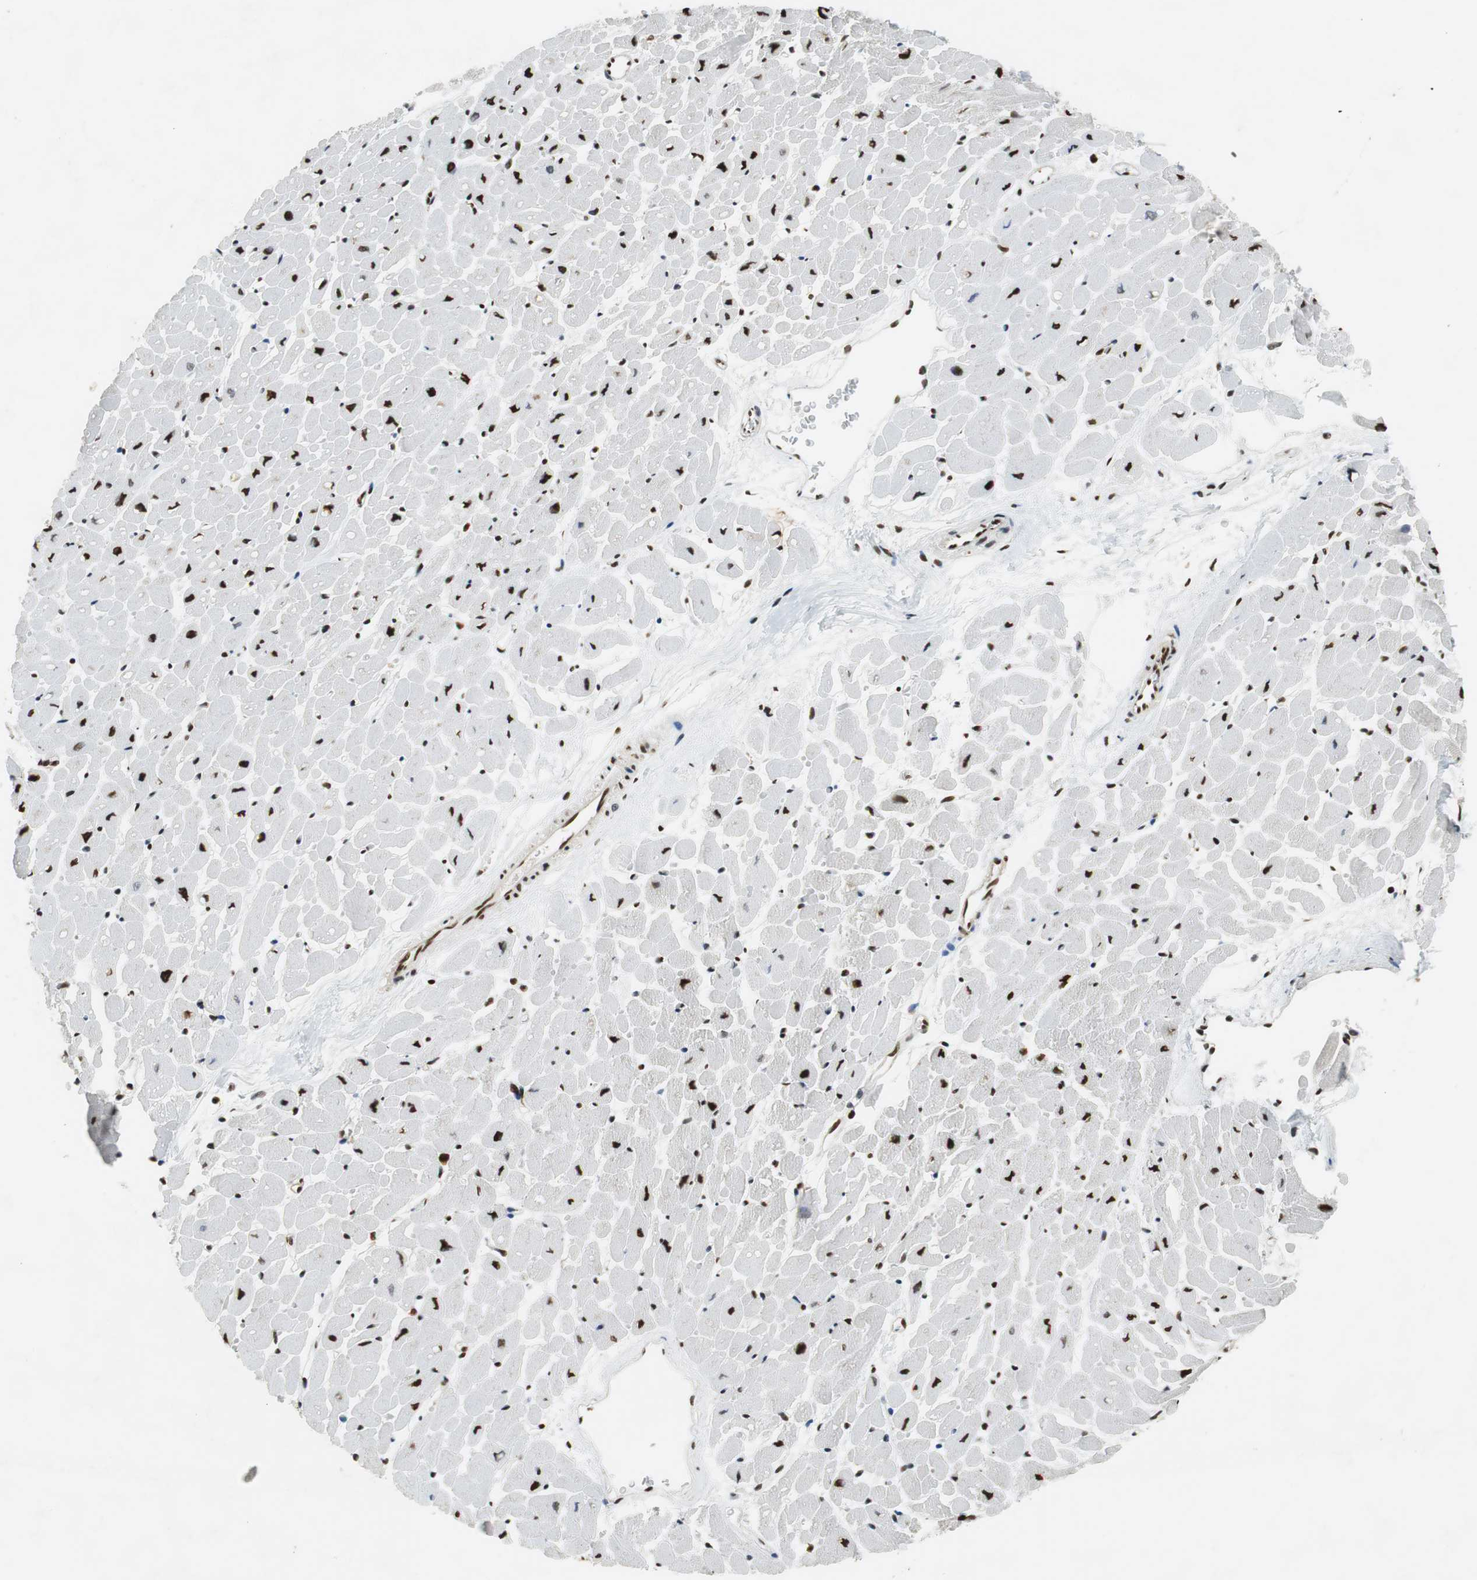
{"staining": {"intensity": "strong", "quantity": ">75%", "location": "nuclear"}, "tissue": "heart muscle", "cell_type": "Cardiomyocytes", "image_type": "normal", "snomed": [{"axis": "morphology", "description": "Normal tissue, NOS"}, {"axis": "topography", "description": "Heart"}], "caption": "This is a micrograph of IHC staining of normal heart muscle, which shows strong staining in the nuclear of cardiomyocytes.", "gene": "PRKDC", "patient": {"sex": "male", "age": 45}}